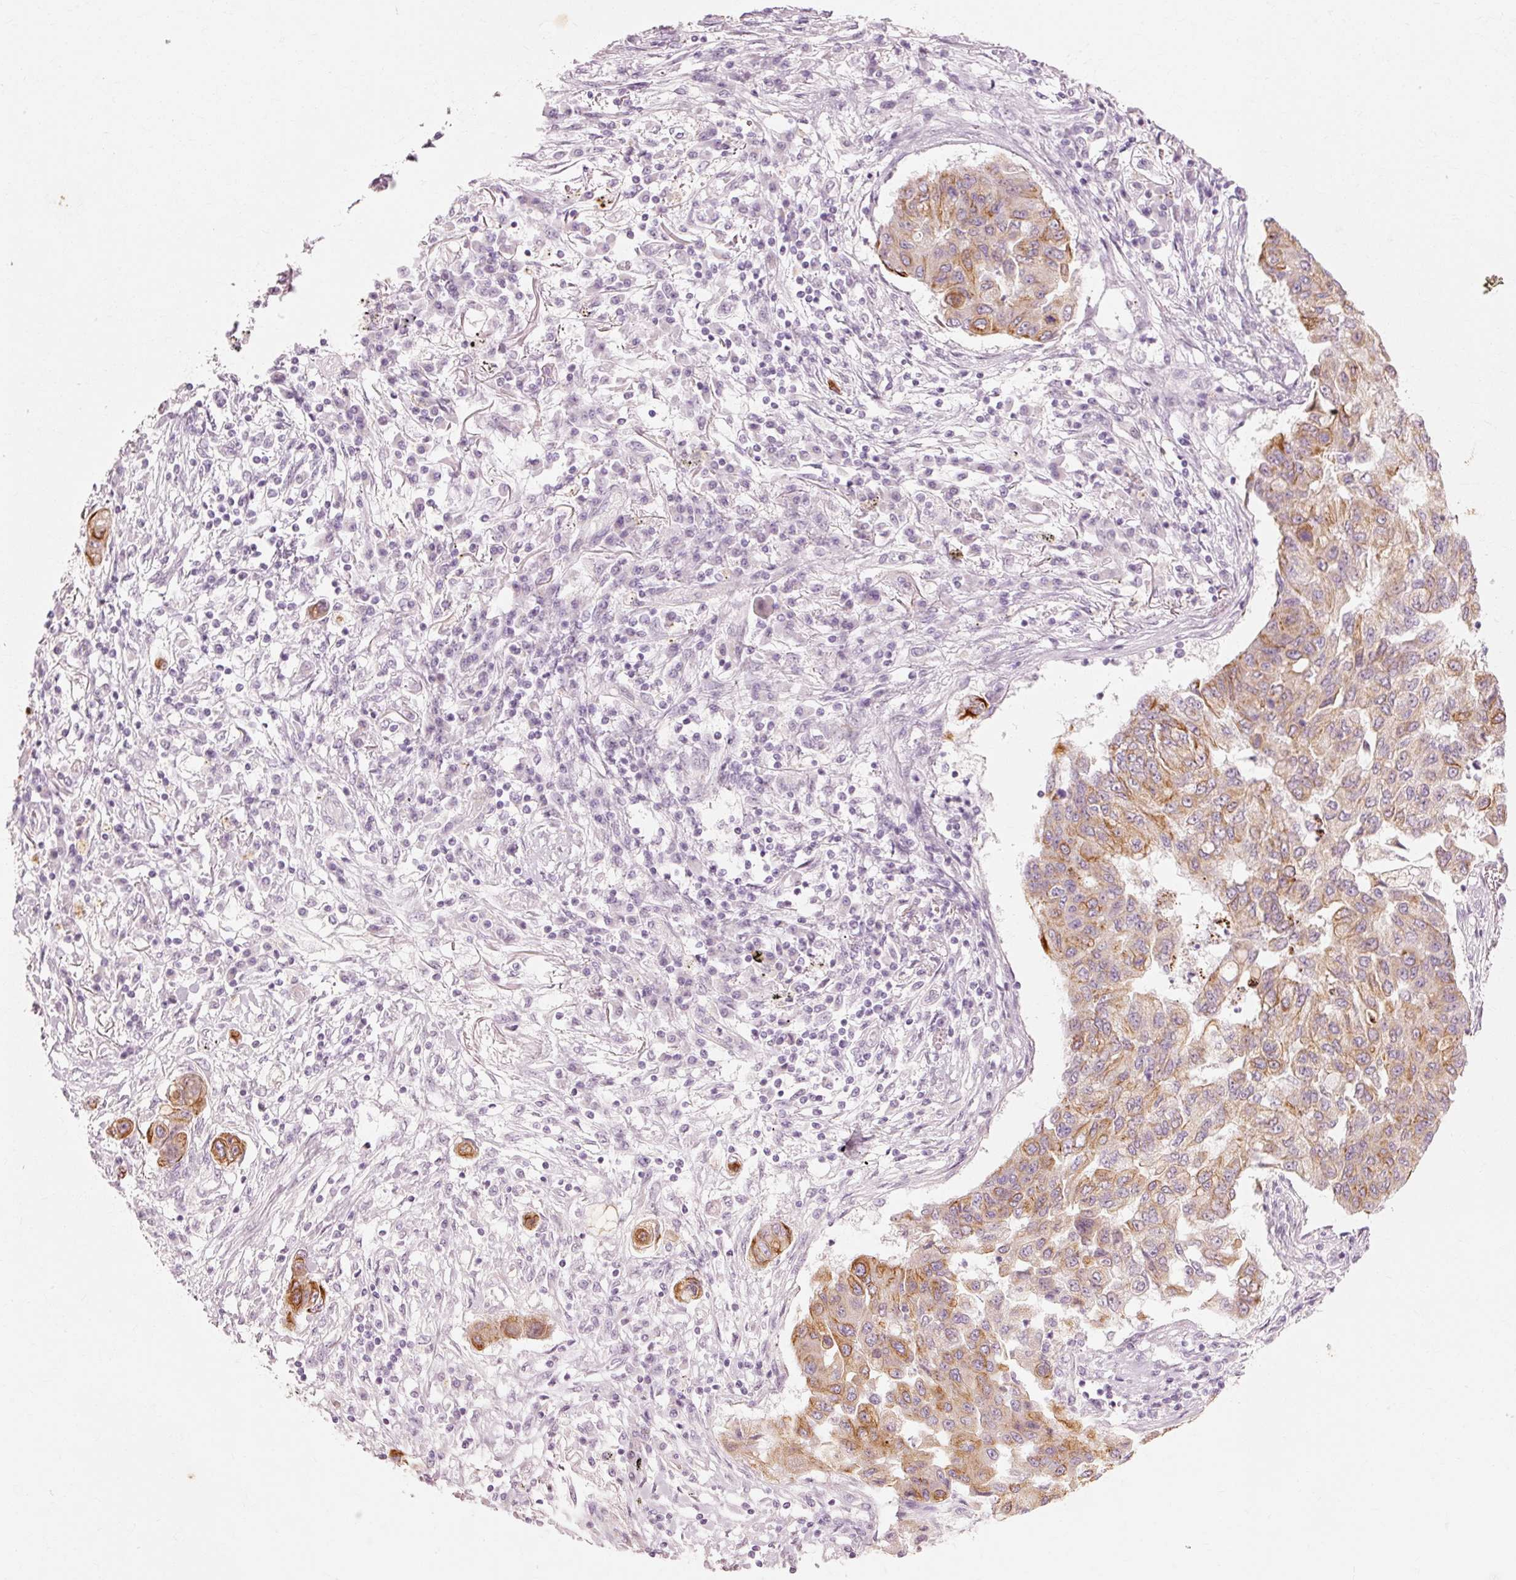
{"staining": {"intensity": "moderate", "quantity": "25%-75%", "location": "cytoplasmic/membranous"}, "tissue": "lung cancer", "cell_type": "Tumor cells", "image_type": "cancer", "snomed": [{"axis": "morphology", "description": "Squamous cell carcinoma, NOS"}, {"axis": "topography", "description": "Lung"}], "caption": "A histopathology image of squamous cell carcinoma (lung) stained for a protein shows moderate cytoplasmic/membranous brown staining in tumor cells.", "gene": "TRIM73", "patient": {"sex": "male", "age": 74}}